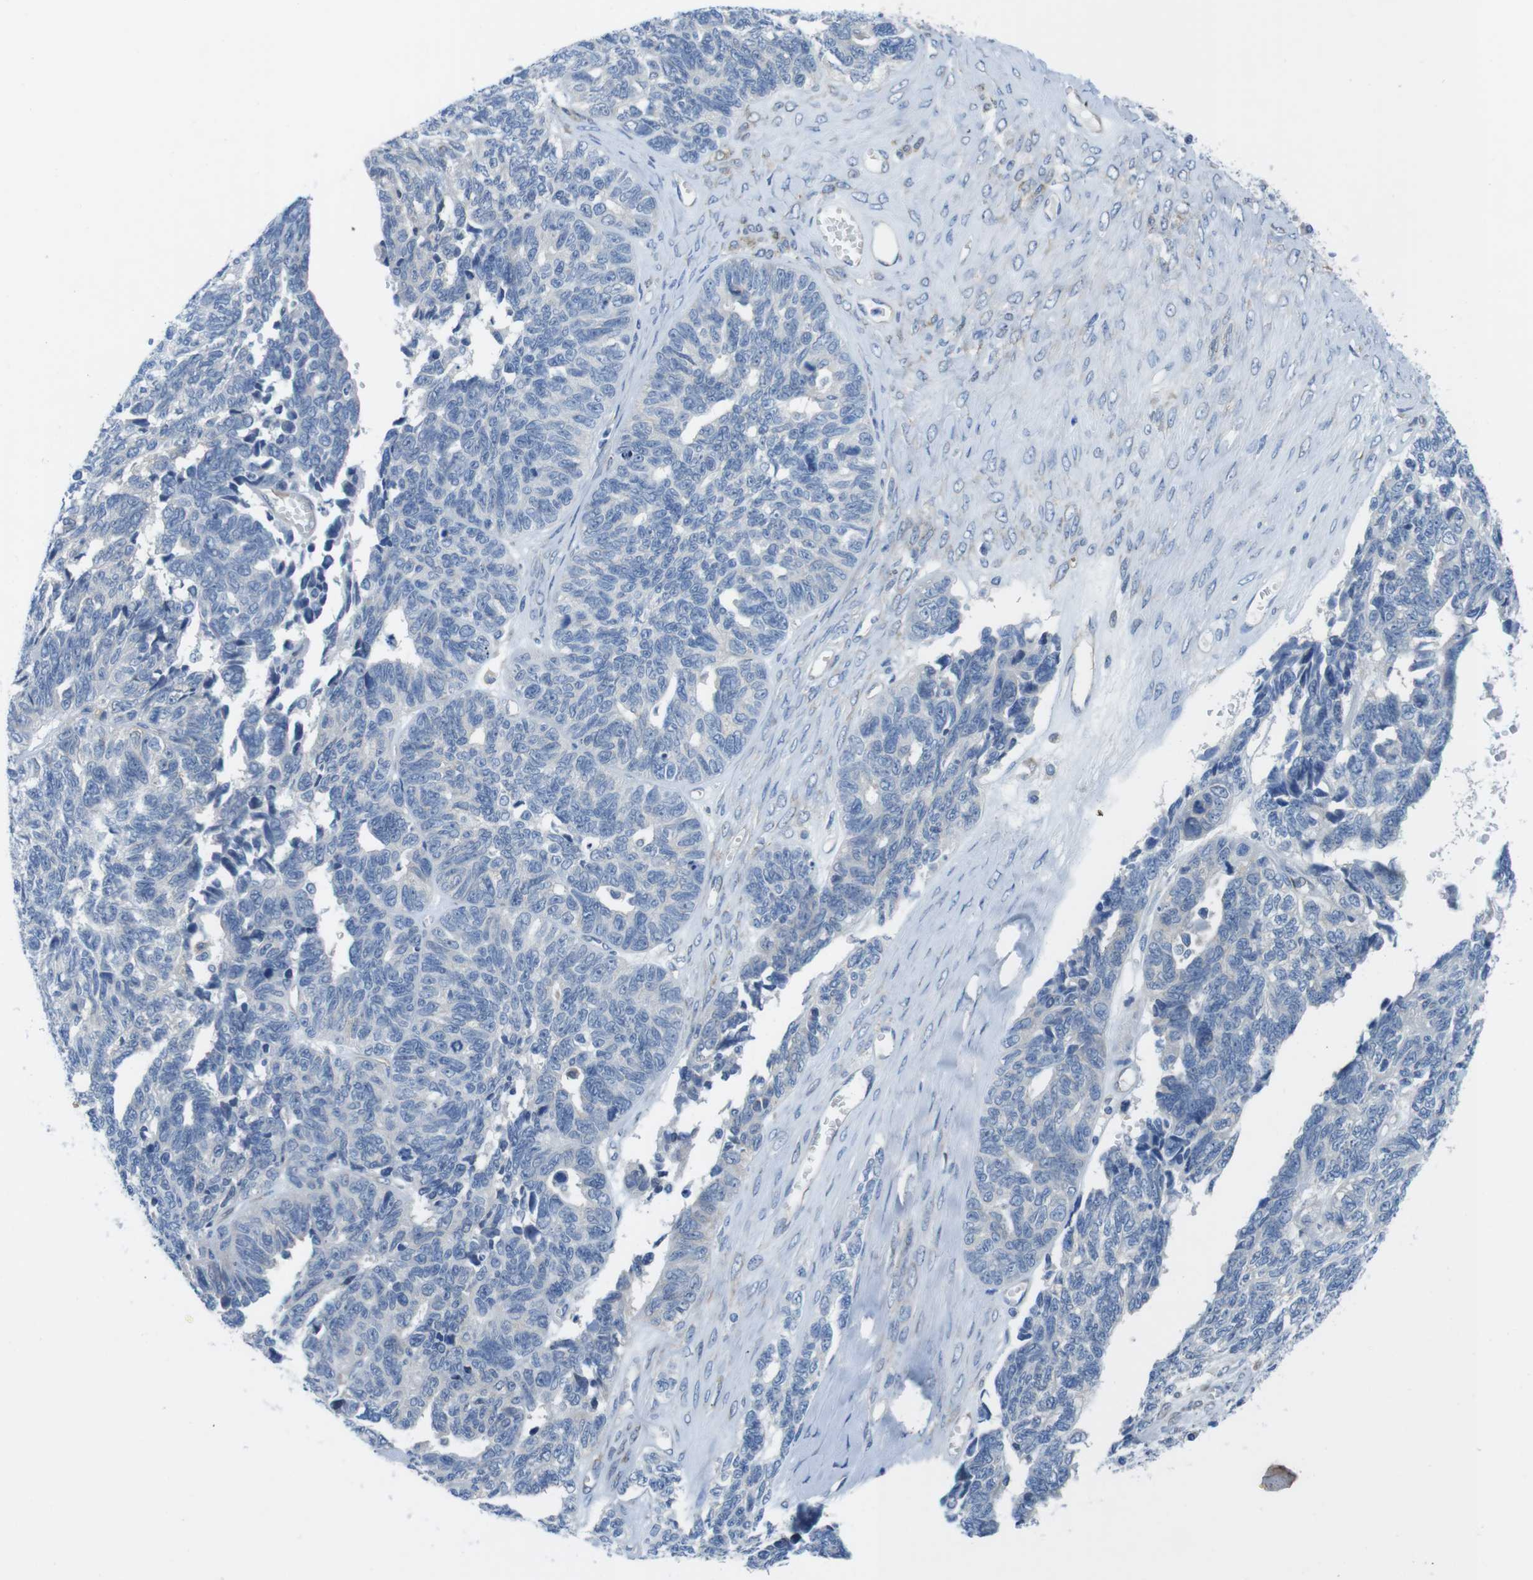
{"staining": {"intensity": "negative", "quantity": "none", "location": "none"}, "tissue": "ovarian cancer", "cell_type": "Tumor cells", "image_type": "cancer", "snomed": [{"axis": "morphology", "description": "Cystadenocarcinoma, serous, NOS"}, {"axis": "topography", "description": "Ovary"}], "caption": "This histopathology image is of ovarian cancer (serous cystadenocarcinoma) stained with IHC to label a protein in brown with the nuclei are counter-stained blue. There is no positivity in tumor cells.", "gene": "CDH8", "patient": {"sex": "female", "age": 79}}